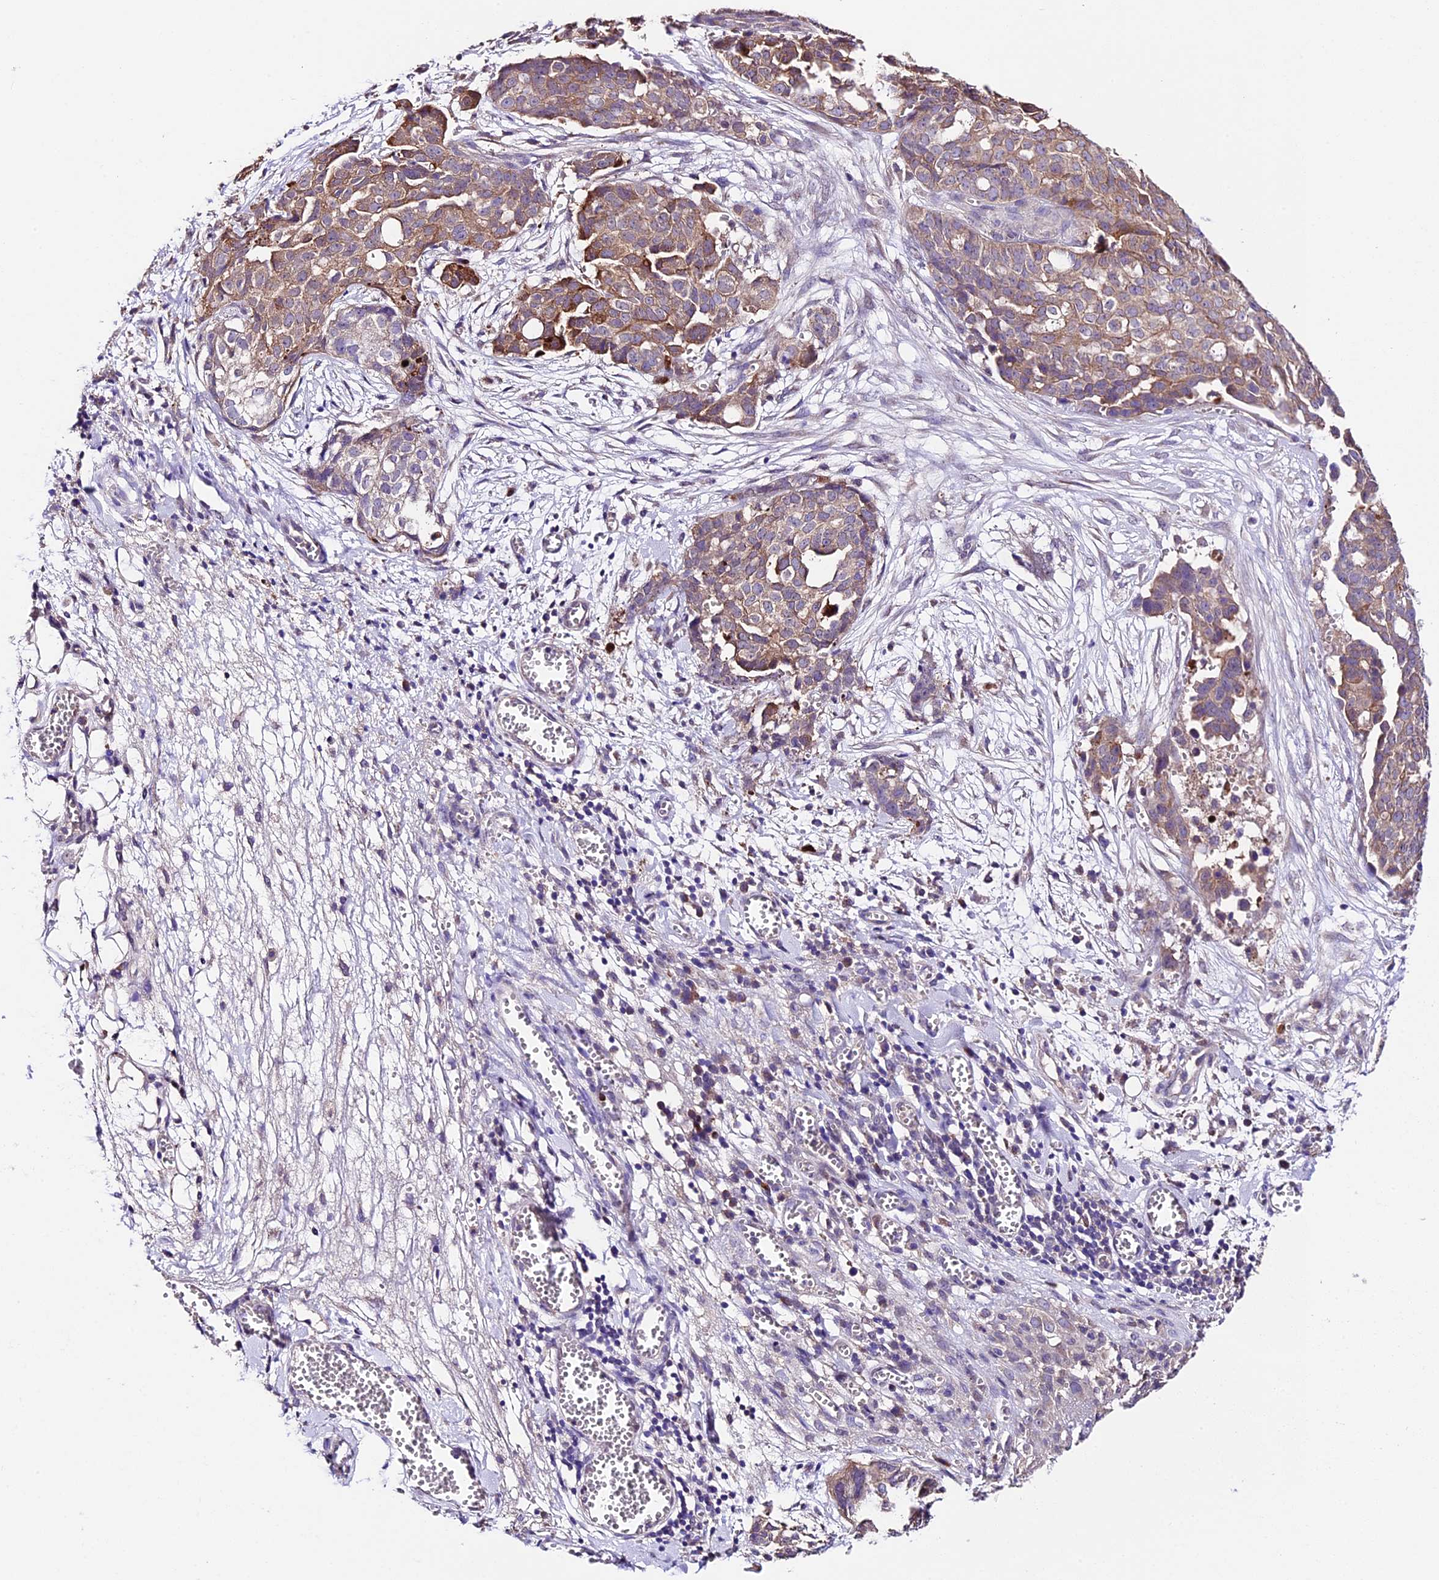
{"staining": {"intensity": "weak", "quantity": "25%-75%", "location": "cytoplasmic/membranous"}, "tissue": "ovarian cancer", "cell_type": "Tumor cells", "image_type": "cancer", "snomed": [{"axis": "morphology", "description": "Cystadenocarcinoma, serous, NOS"}, {"axis": "topography", "description": "Soft tissue"}, {"axis": "topography", "description": "Ovary"}], "caption": "This image exhibits IHC staining of serous cystadenocarcinoma (ovarian), with low weak cytoplasmic/membranous expression in approximately 25%-75% of tumor cells.", "gene": "SBNO2", "patient": {"sex": "female", "age": 57}}